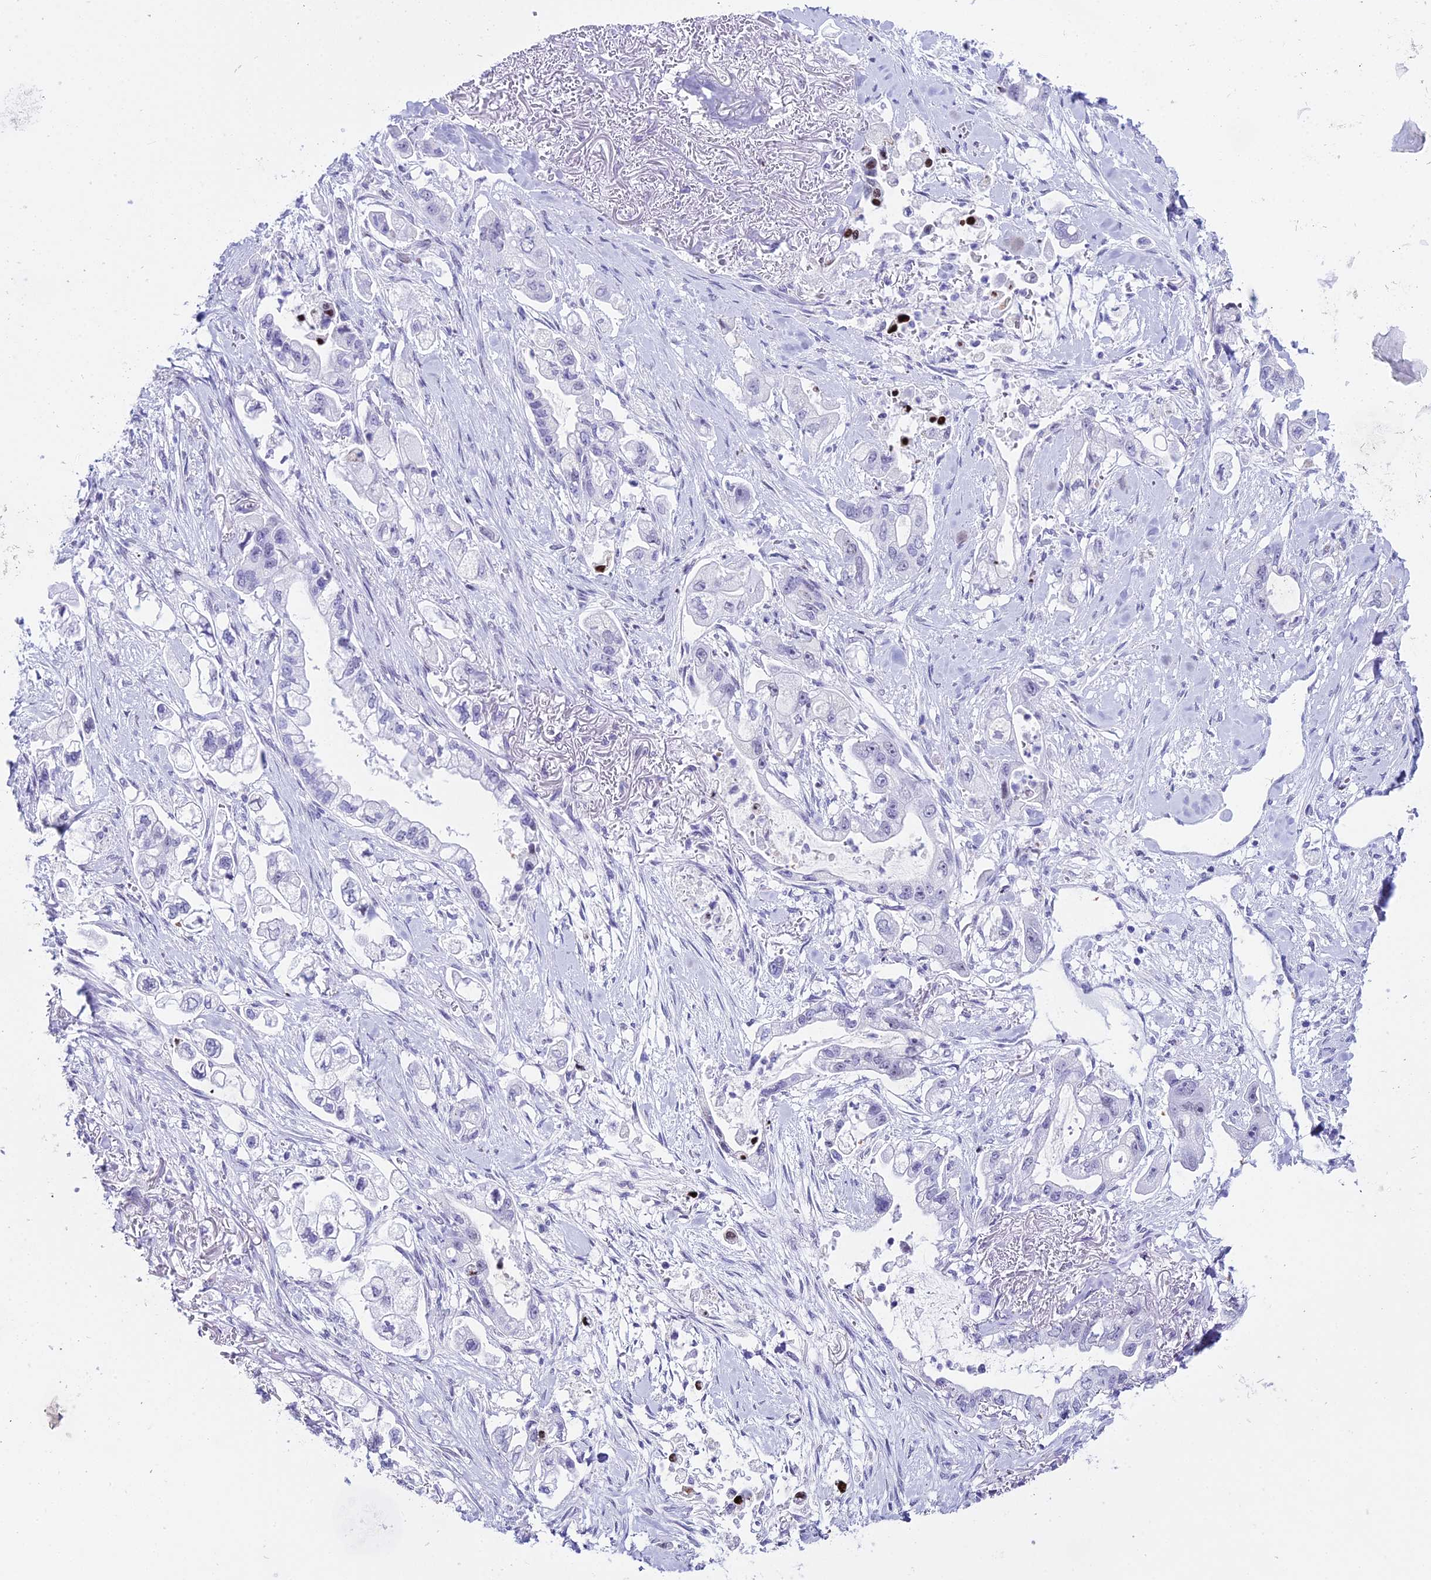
{"staining": {"intensity": "negative", "quantity": "none", "location": "none"}, "tissue": "stomach cancer", "cell_type": "Tumor cells", "image_type": "cancer", "snomed": [{"axis": "morphology", "description": "Adenocarcinoma, NOS"}, {"axis": "topography", "description": "Stomach"}], "caption": "Immunohistochemistry histopathology image of neoplastic tissue: human adenocarcinoma (stomach) stained with DAB demonstrates no significant protein expression in tumor cells. Brightfield microscopy of immunohistochemistry stained with DAB (brown) and hematoxylin (blue), captured at high magnification.", "gene": "RNPS1", "patient": {"sex": "male", "age": 62}}